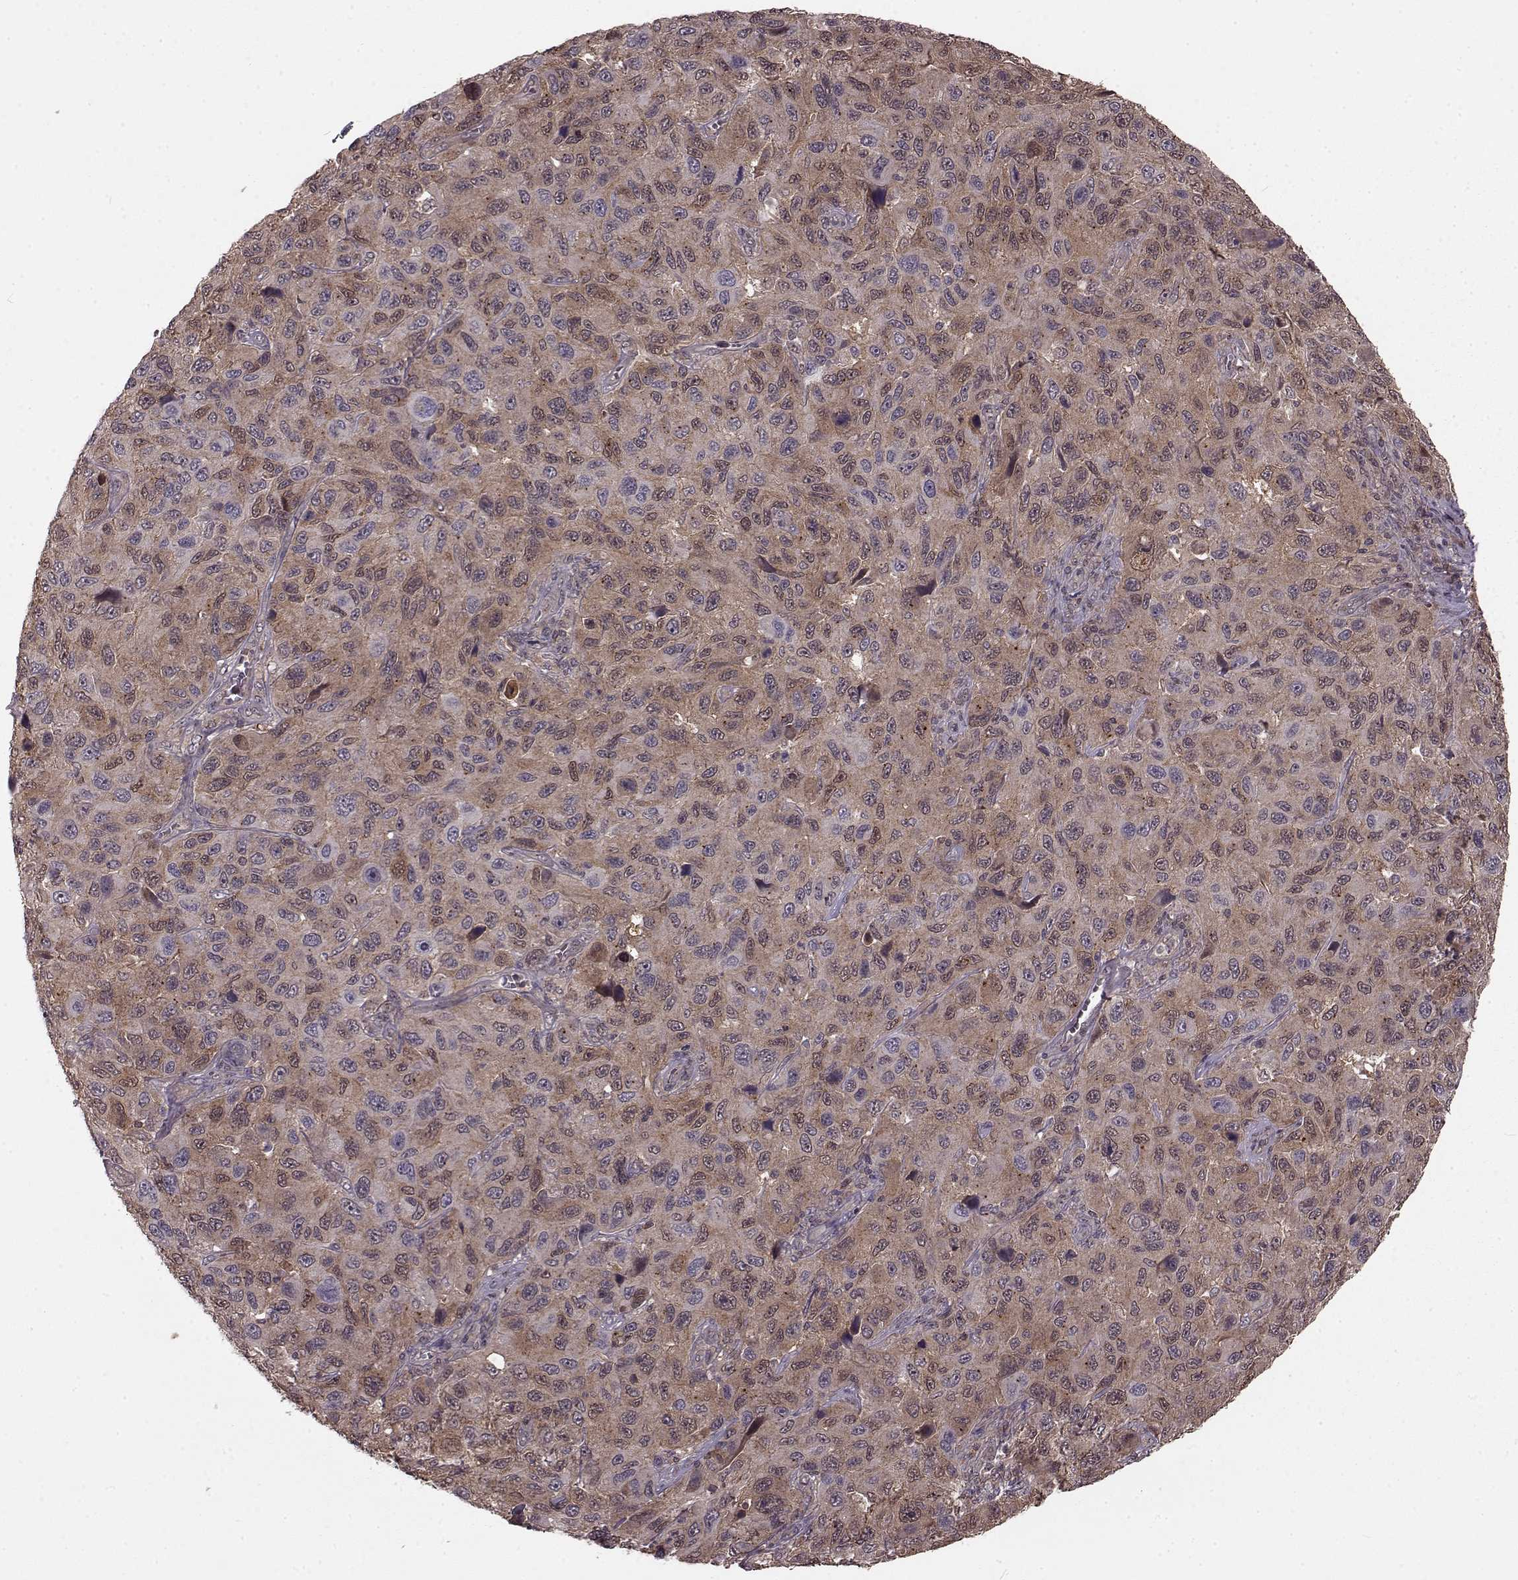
{"staining": {"intensity": "weak", "quantity": "25%-75%", "location": "cytoplasmic/membranous"}, "tissue": "melanoma", "cell_type": "Tumor cells", "image_type": "cancer", "snomed": [{"axis": "morphology", "description": "Malignant melanoma, NOS"}, {"axis": "topography", "description": "Skin"}], "caption": "Human malignant melanoma stained for a protein (brown) shows weak cytoplasmic/membranous positive positivity in approximately 25%-75% of tumor cells.", "gene": "GSS", "patient": {"sex": "male", "age": 53}}